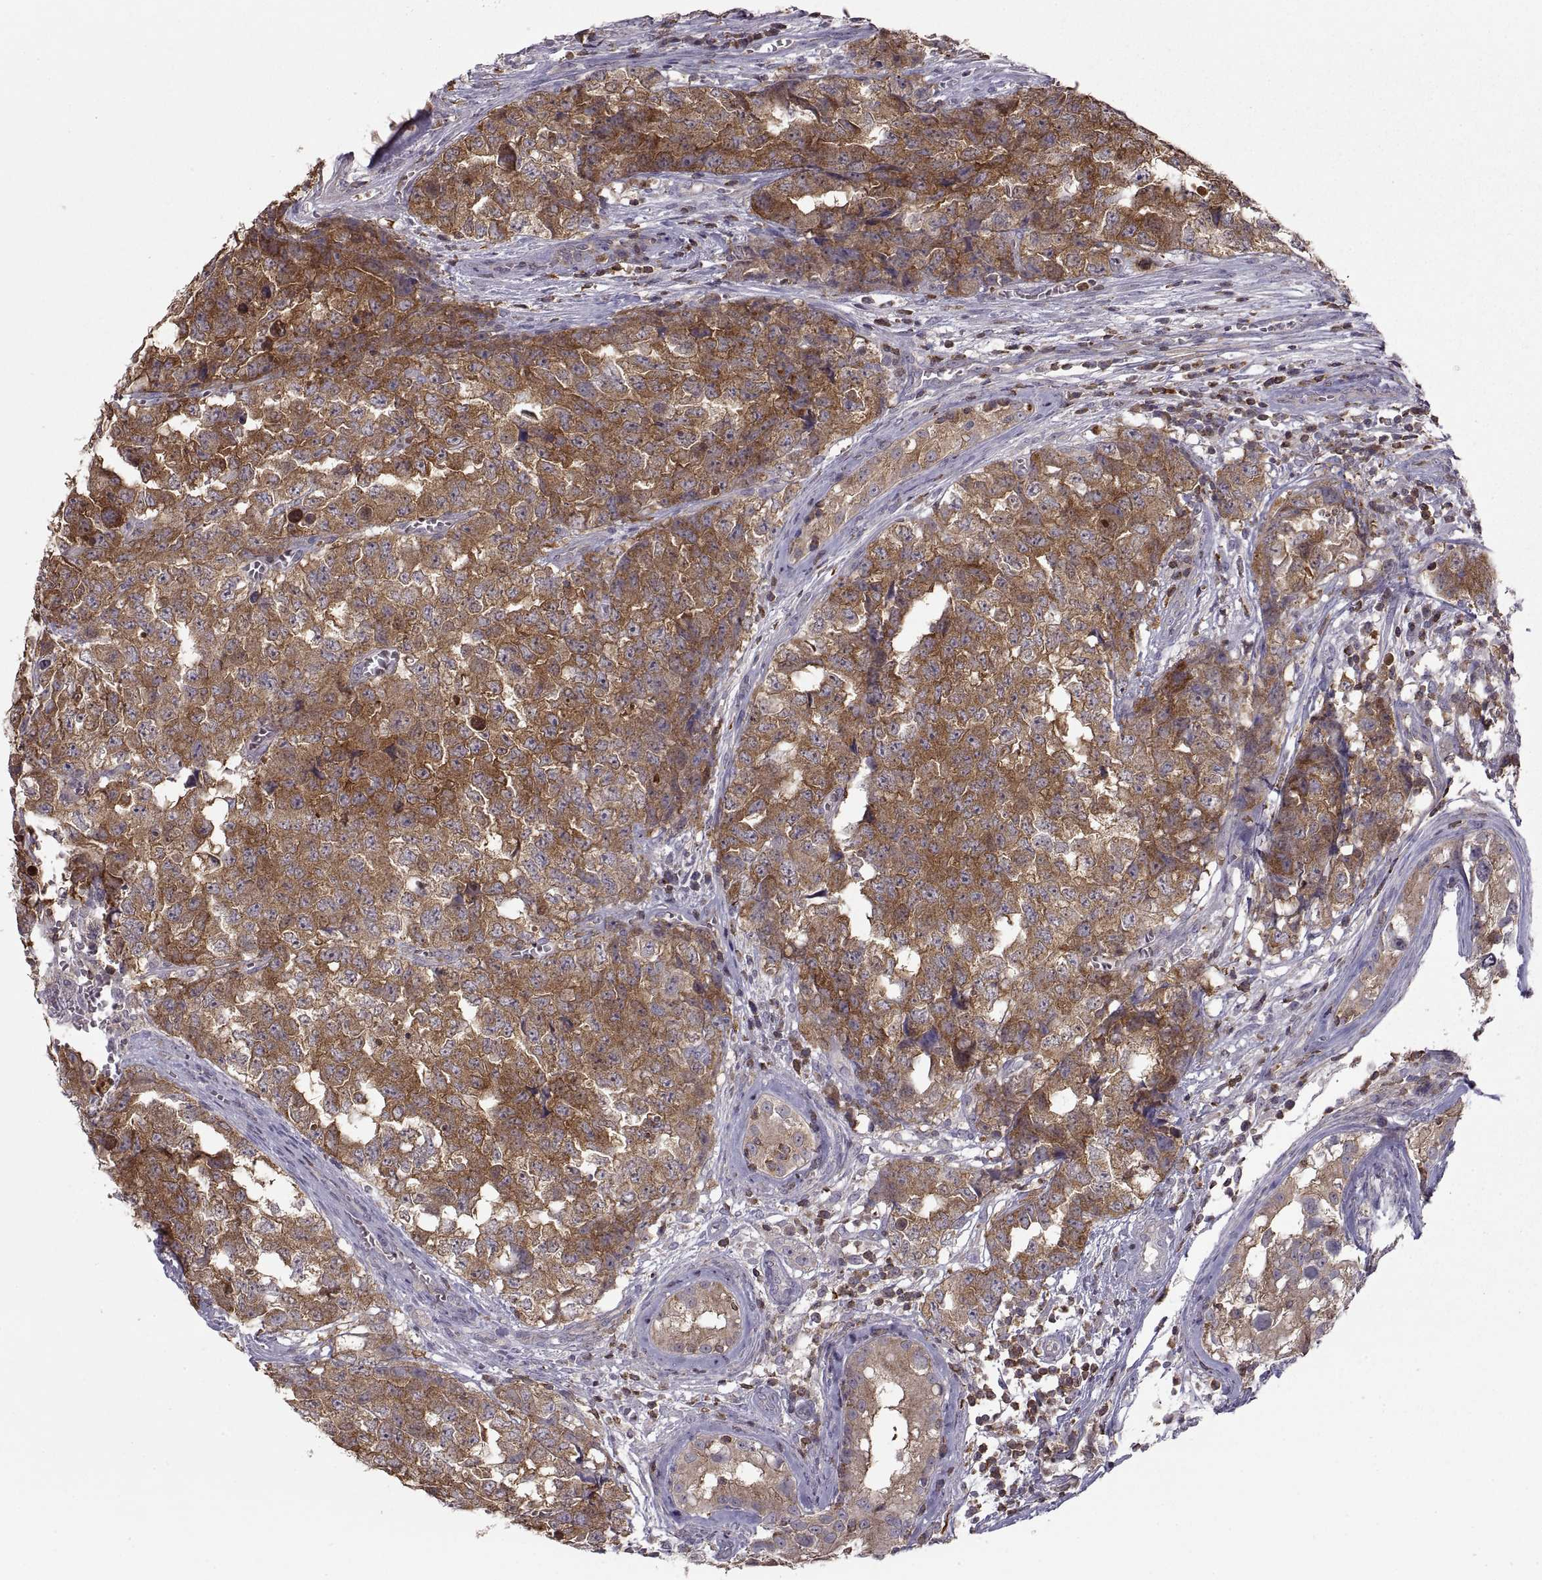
{"staining": {"intensity": "moderate", "quantity": ">75%", "location": "cytoplasmic/membranous"}, "tissue": "testis cancer", "cell_type": "Tumor cells", "image_type": "cancer", "snomed": [{"axis": "morphology", "description": "Carcinoma, Embryonal, NOS"}, {"axis": "topography", "description": "Testis"}], "caption": "A brown stain labels moderate cytoplasmic/membranous expression of a protein in testis cancer tumor cells.", "gene": "EZR", "patient": {"sex": "male", "age": 23}}